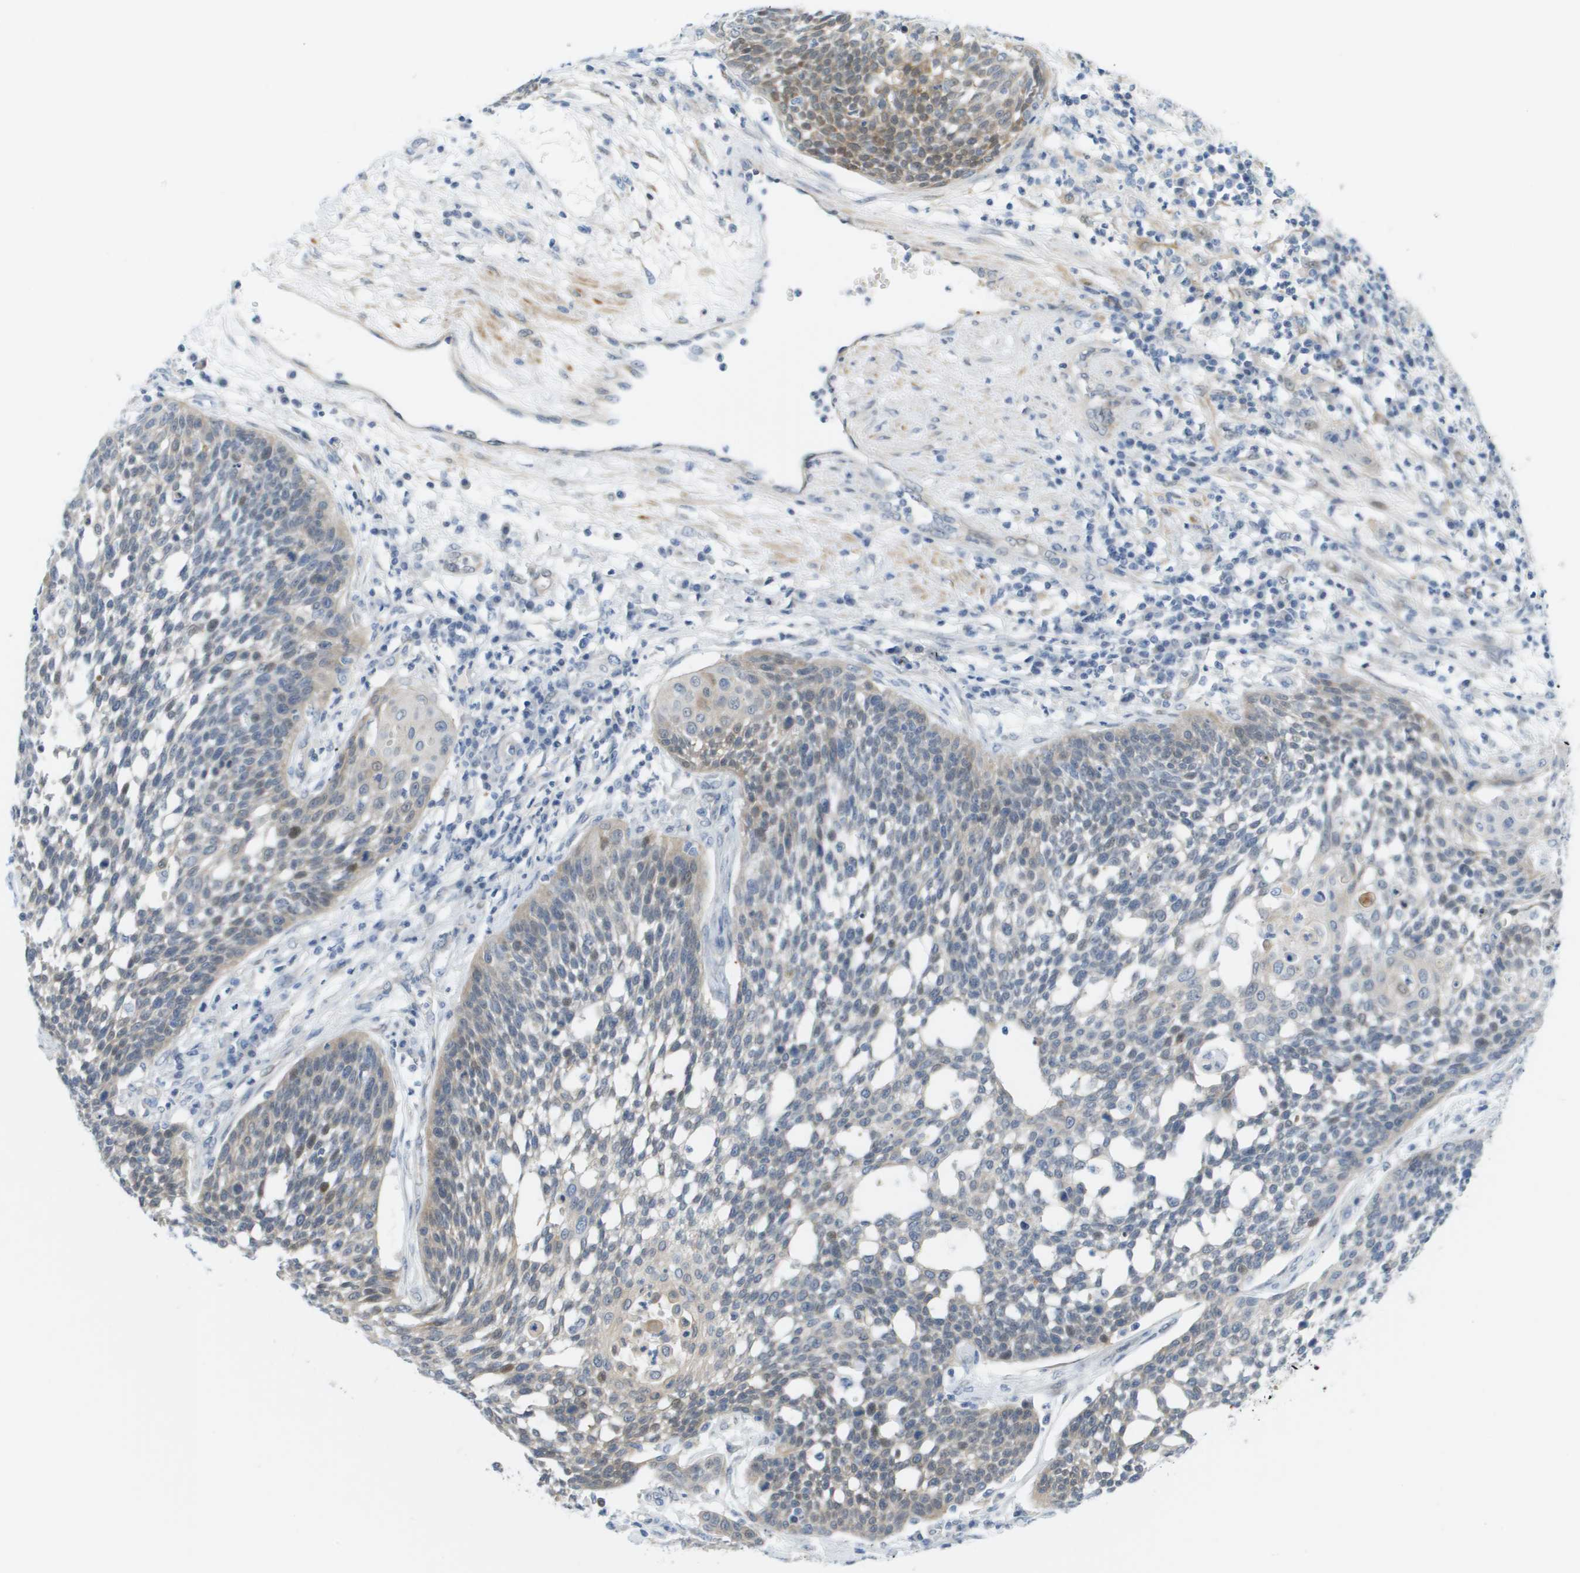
{"staining": {"intensity": "weak", "quantity": "25%-75%", "location": "cytoplasmic/membranous"}, "tissue": "cervical cancer", "cell_type": "Tumor cells", "image_type": "cancer", "snomed": [{"axis": "morphology", "description": "Squamous cell carcinoma, NOS"}, {"axis": "topography", "description": "Cervix"}], "caption": "Cervical cancer (squamous cell carcinoma) stained for a protein (brown) reveals weak cytoplasmic/membranous positive staining in about 25%-75% of tumor cells.", "gene": "CUL9", "patient": {"sex": "female", "age": 34}}